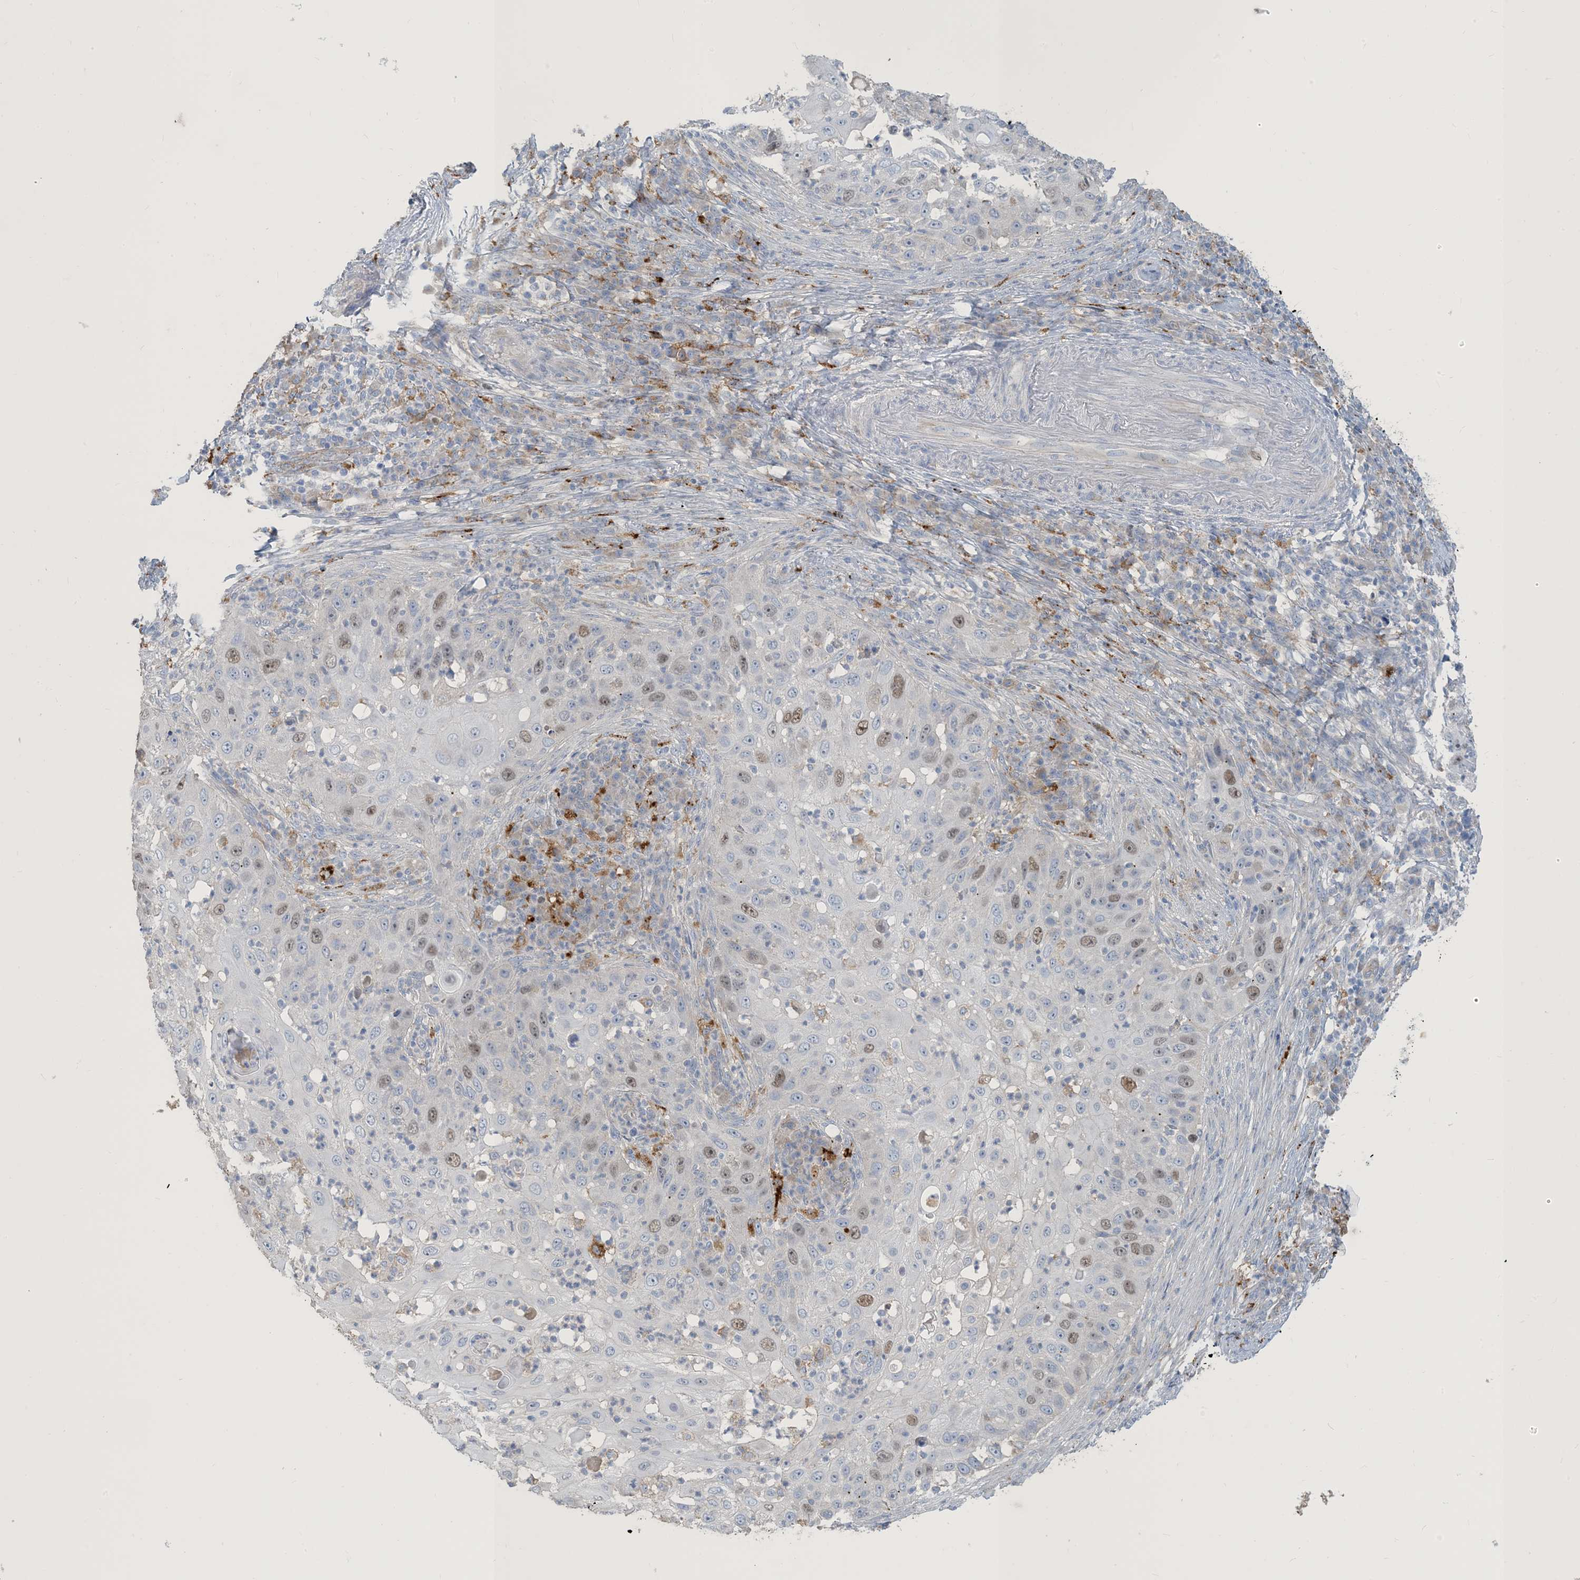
{"staining": {"intensity": "moderate", "quantity": "<25%", "location": "nuclear"}, "tissue": "skin cancer", "cell_type": "Tumor cells", "image_type": "cancer", "snomed": [{"axis": "morphology", "description": "Squamous cell carcinoma, NOS"}, {"axis": "topography", "description": "Skin"}], "caption": "The histopathology image demonstrates a brown stain indicating the presence of a protein in the nuclear of tumor cells in skin squamous cell carcinoma.", "gene": "PEAR1", "patient": {"sex": "female", "age": 44}}